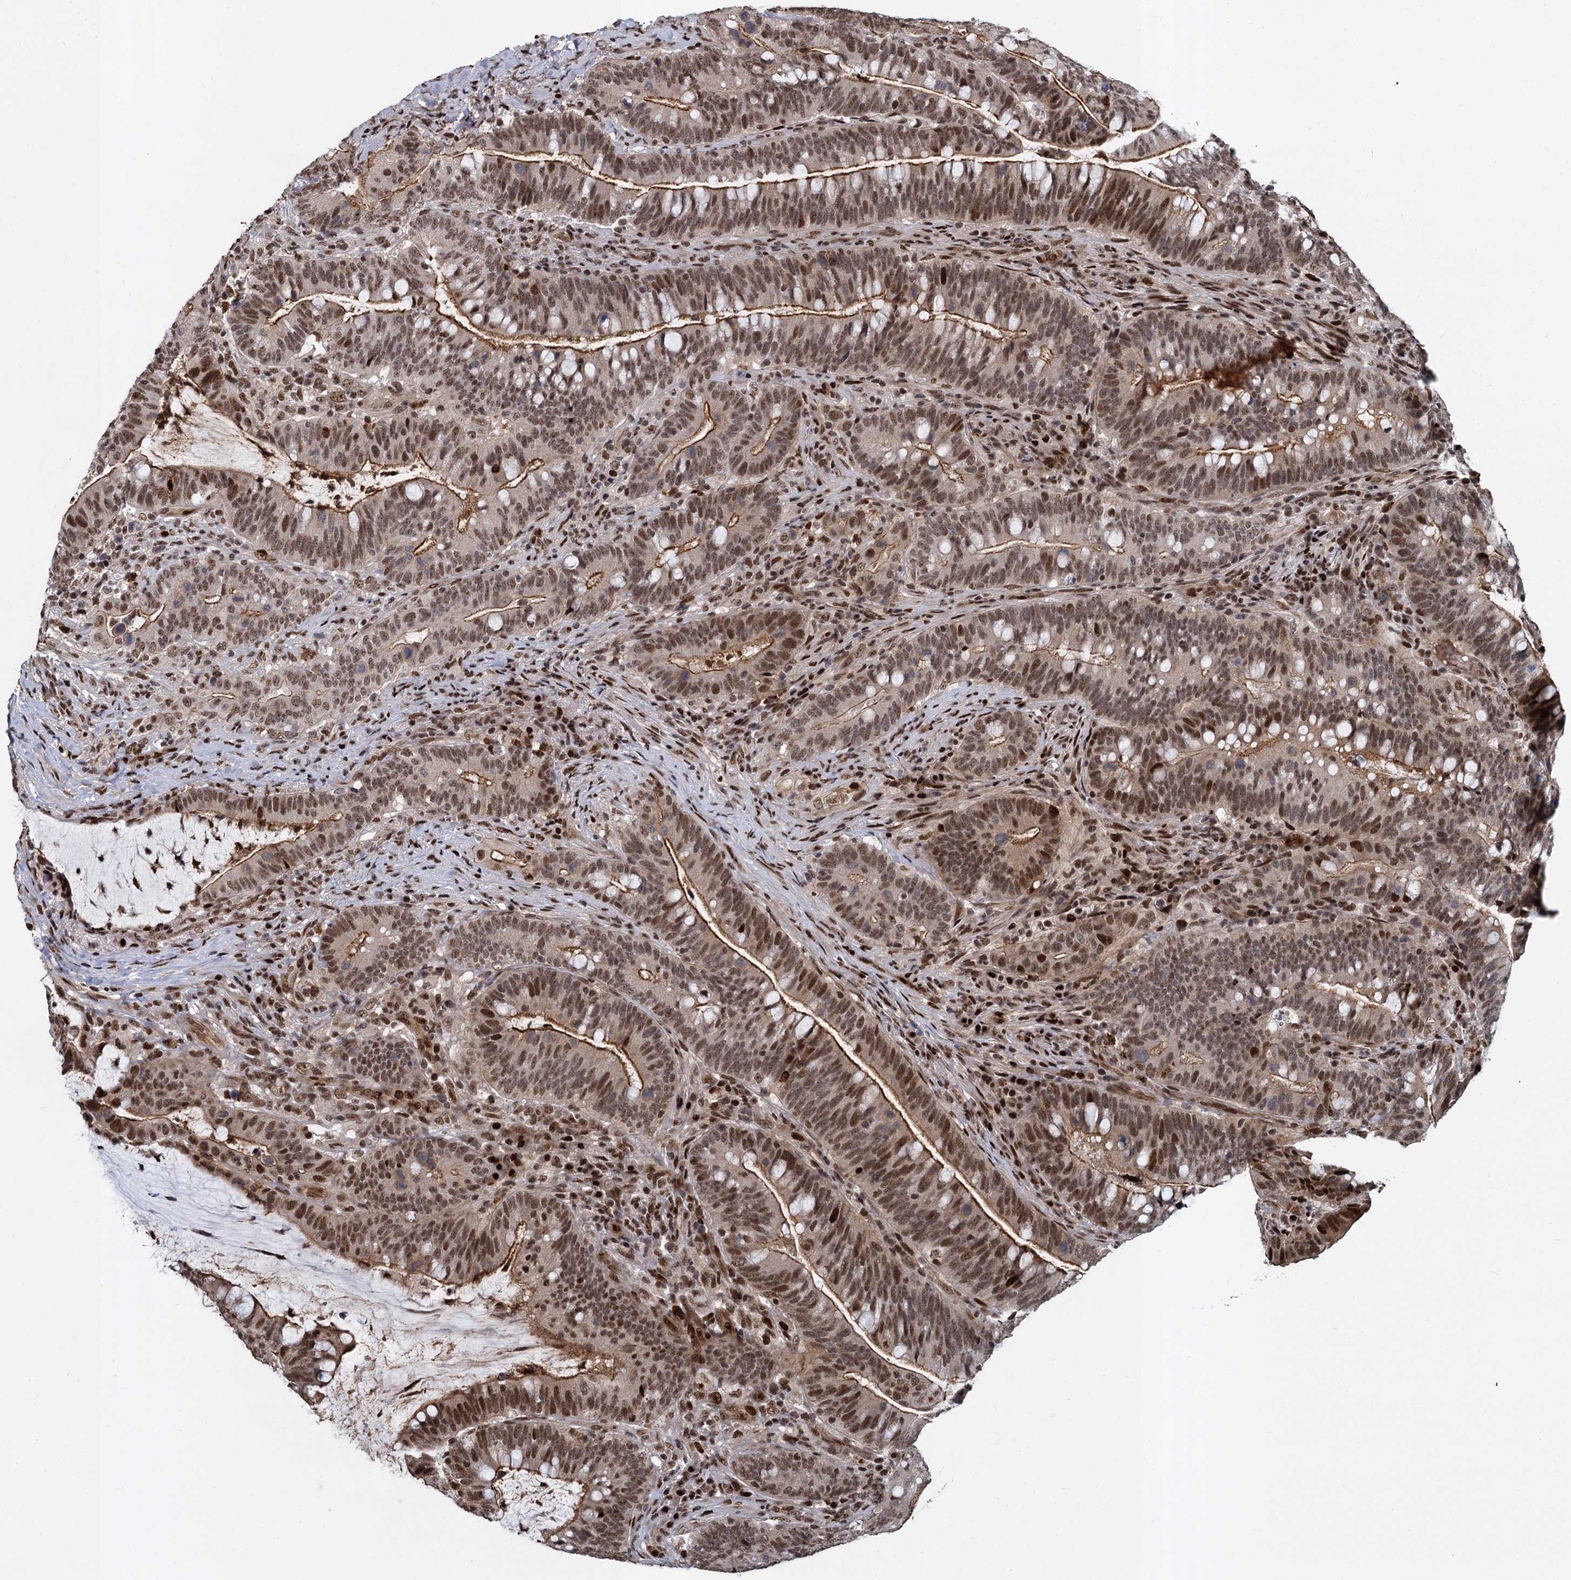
{"staining": {"intensity": "moderate", "quantity": ">75%", "location": "cytoplasmic/membranous,nuclear"}, "tissue": "colorectal cancer", "cell_type": "Tumor cells", "image_type": "cancer", "snomed": [{"axis": "morphology", "description": "Adenocarcinoma, NOS"}, {"axis": "topography", "description": "Colon"}], "caption": "Immunohistochemistry (IHC) micrograph of human adenocarcinoma (colorectal) stained for a protein (brown), which exhibits medium levels of moderate cytoplasmic/membranous and nuclear expression in approximately >75% of tumor cells.", "gene": "ANKRD49", "patient": {"sex": "female", "age": 66}}